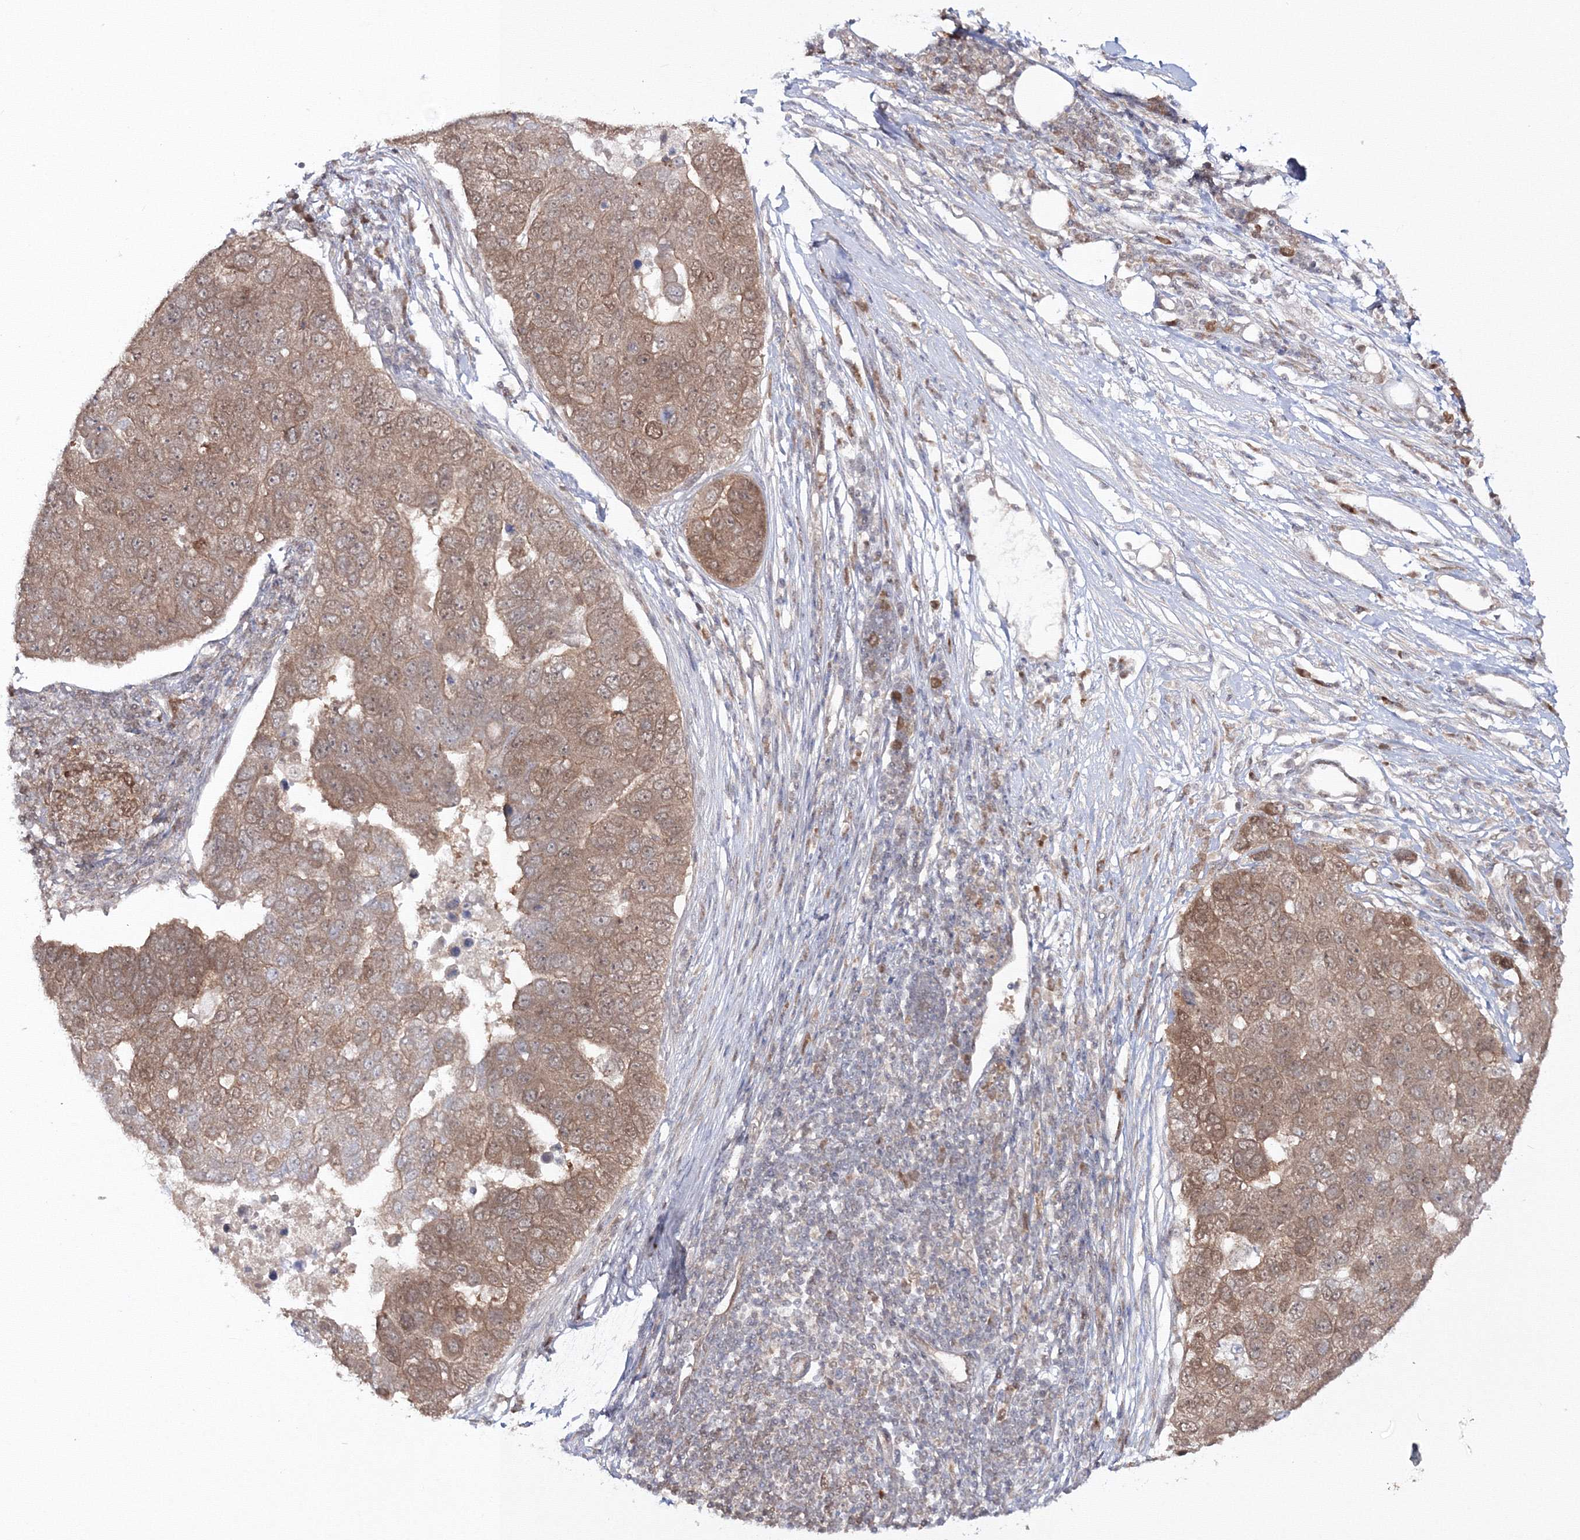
{"staining": {"intensity": "moderate", "quantity": ">75%", "location": "cytoplasmic/membranous"}, "tissue": "pancreatic cancer", "cell_type": "Tumor cells", "image_type": "cancer", "snomed": [{"axis": "morphology", "description": "Adenocarcinoma, NOS"}, {"axis": "topography", "description": "Pancreas"}], "caption": "A brown stain highlights moderate cytoplasmic/membranous staining of a protein in human pancreatic adenocarcinoma tumor cells. The staining is performed using DAB (3,3'-diaminobenzidine) brown chromogen to label protein expression. The nuclei are counter-stained blue using hematoxylin.", "gene": "ZFAND6", "patient": {"sex": "female", "age": 61}}